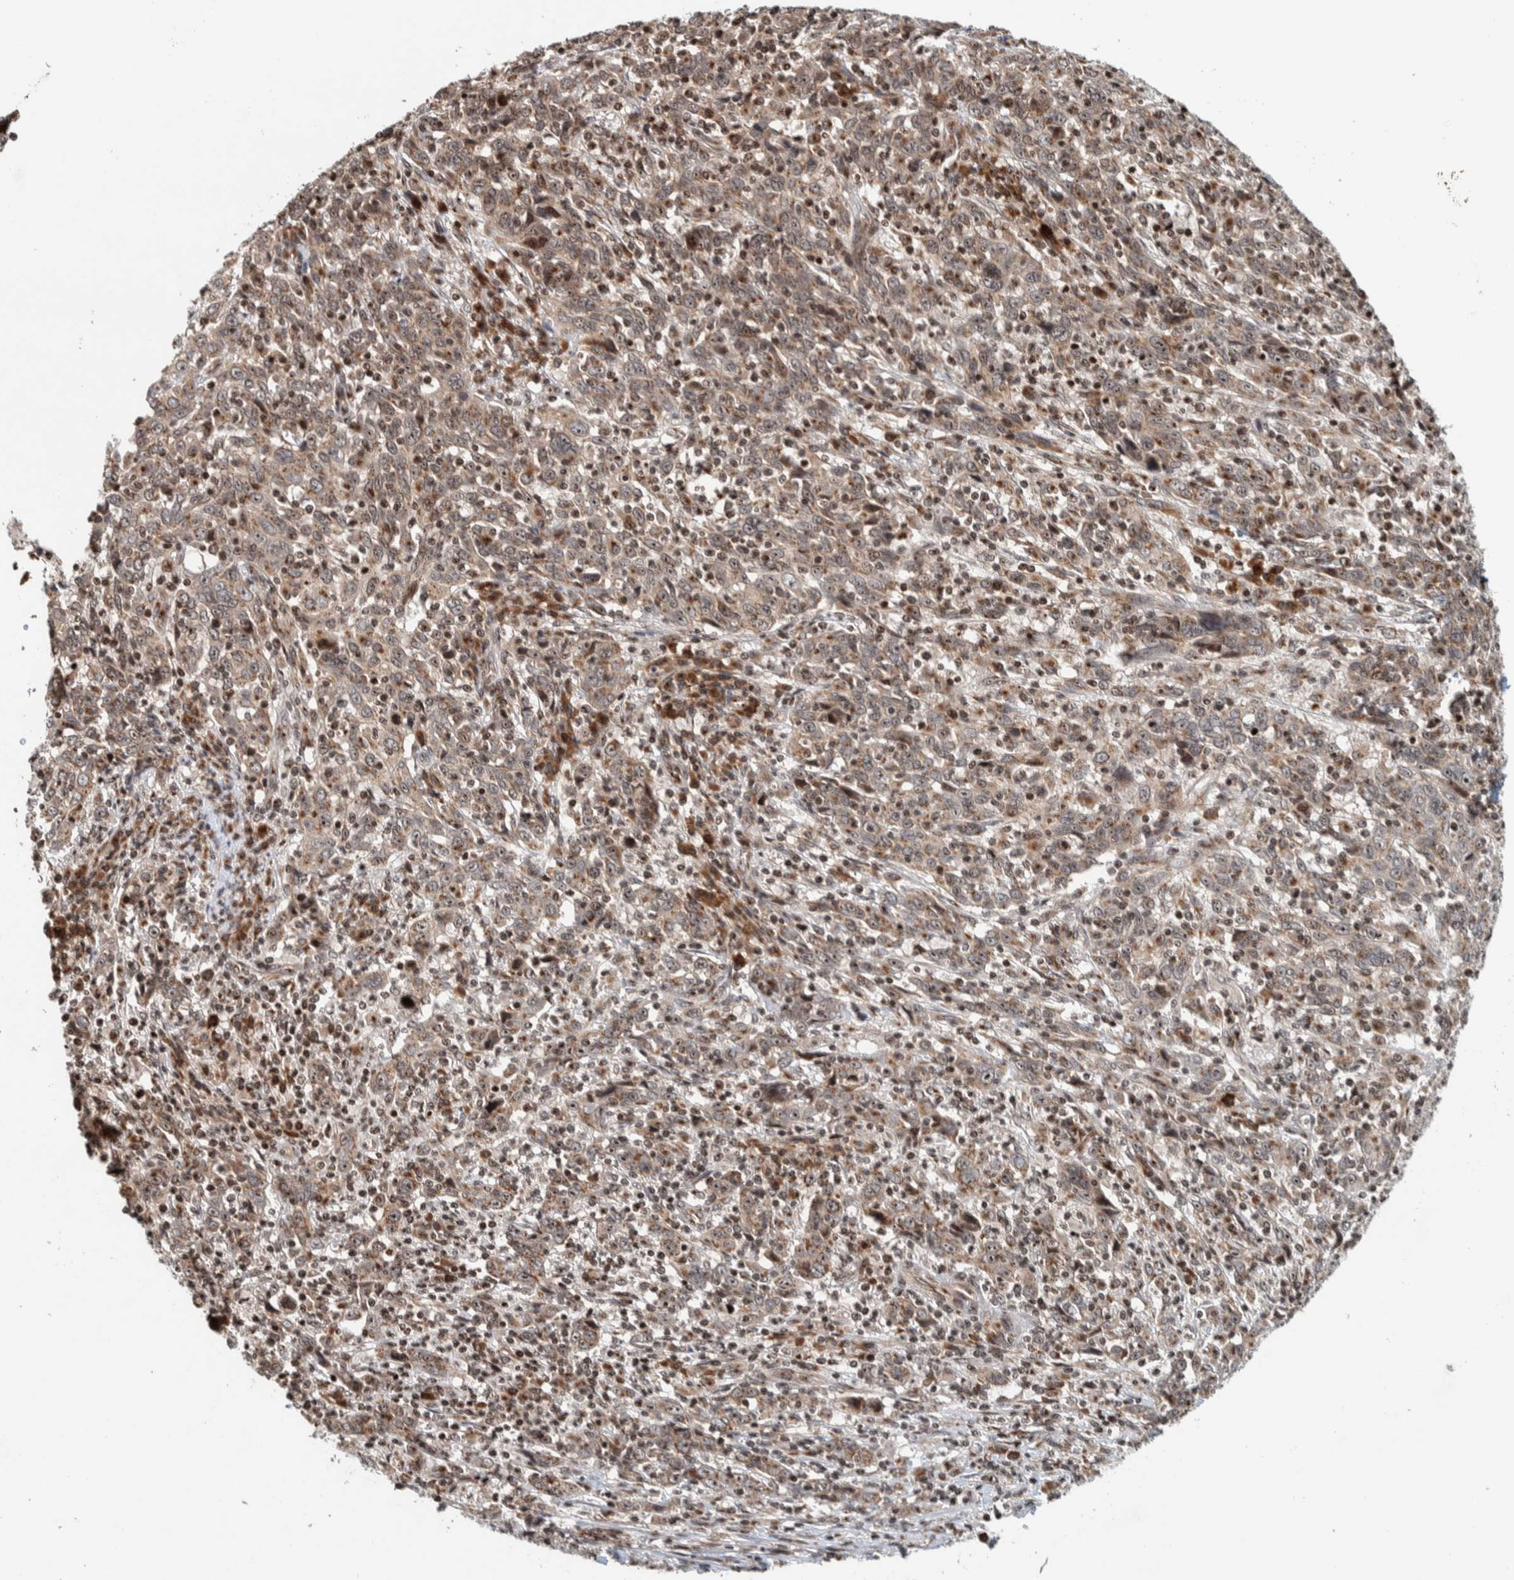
{"staining": {"intensity": "weak", "quantity": ">75%", "location": "cytoplasmic/membranous,nuclear"}, "tissue": "cervical cancer", "cell_type": "Tumor cells", "image_type": "cancer", "snomed": [{"axis": "morphology", "description": "Squamous cell carcinoma, NOS"}, {"axis": "topography", "description": "Cervix"}], "caption": "Immunohistochemistry staining of cervical cancer, which shows low levels of weak cytoplasmic/membranous and nuclear staining in approximately >75% of tumor cells indicating weak cytoplasmic/membranous and nuclear protein expression. The staining was performed using DAB (brown) for protein detection and nuclei were counterstained in hematoxylin (blue).", "gene": "CCDC182", "patient": {"sex": "female", "age": 46}}